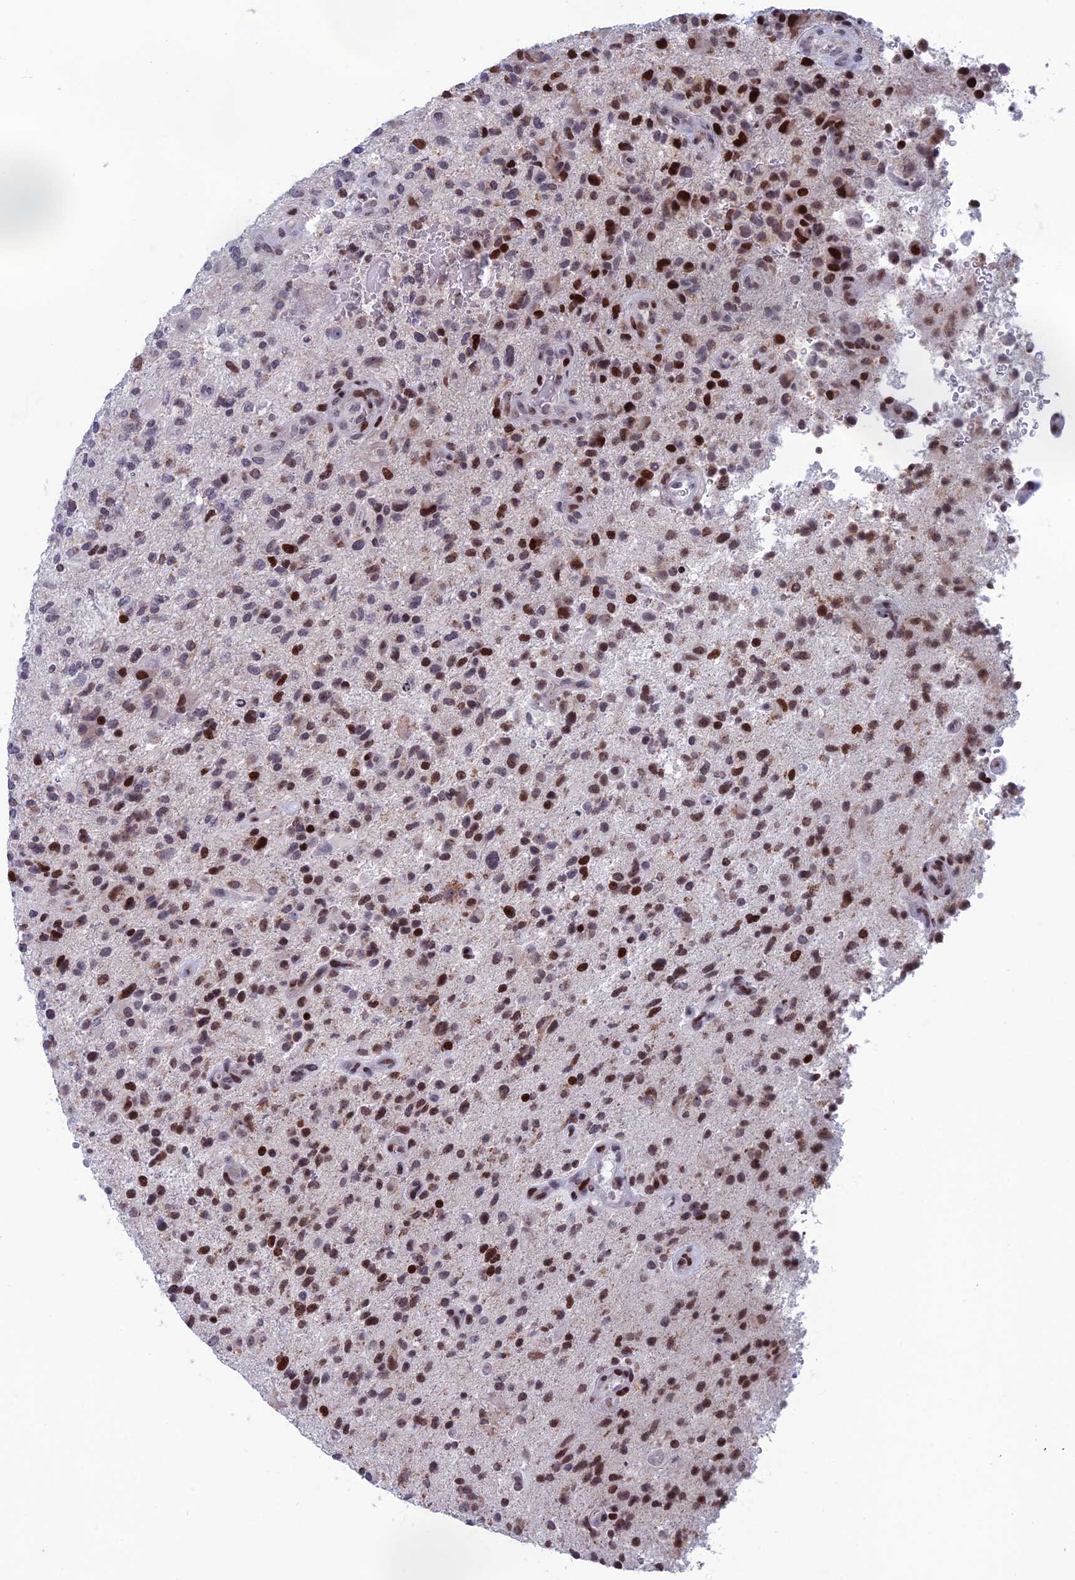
{"staining": {"intensity": "moderate", "quantity": "25%-75%", "location": "nuclear"}, "tissue": "glioma", "cell_type": "Tumor cells", "image_type": "cancer", "snomed": [{"axis": "morphology", "description": "Glioma, malignant, High grade"}, {"axis": "topography", "description": "Brain"}], "caption": "Human glioma stained with a brown dye reveals moderate nuclear positive staining in about 25%-75% of tumor cells.", "gene": "AFF3", "patient": {"sex": "male", "age": 47}}